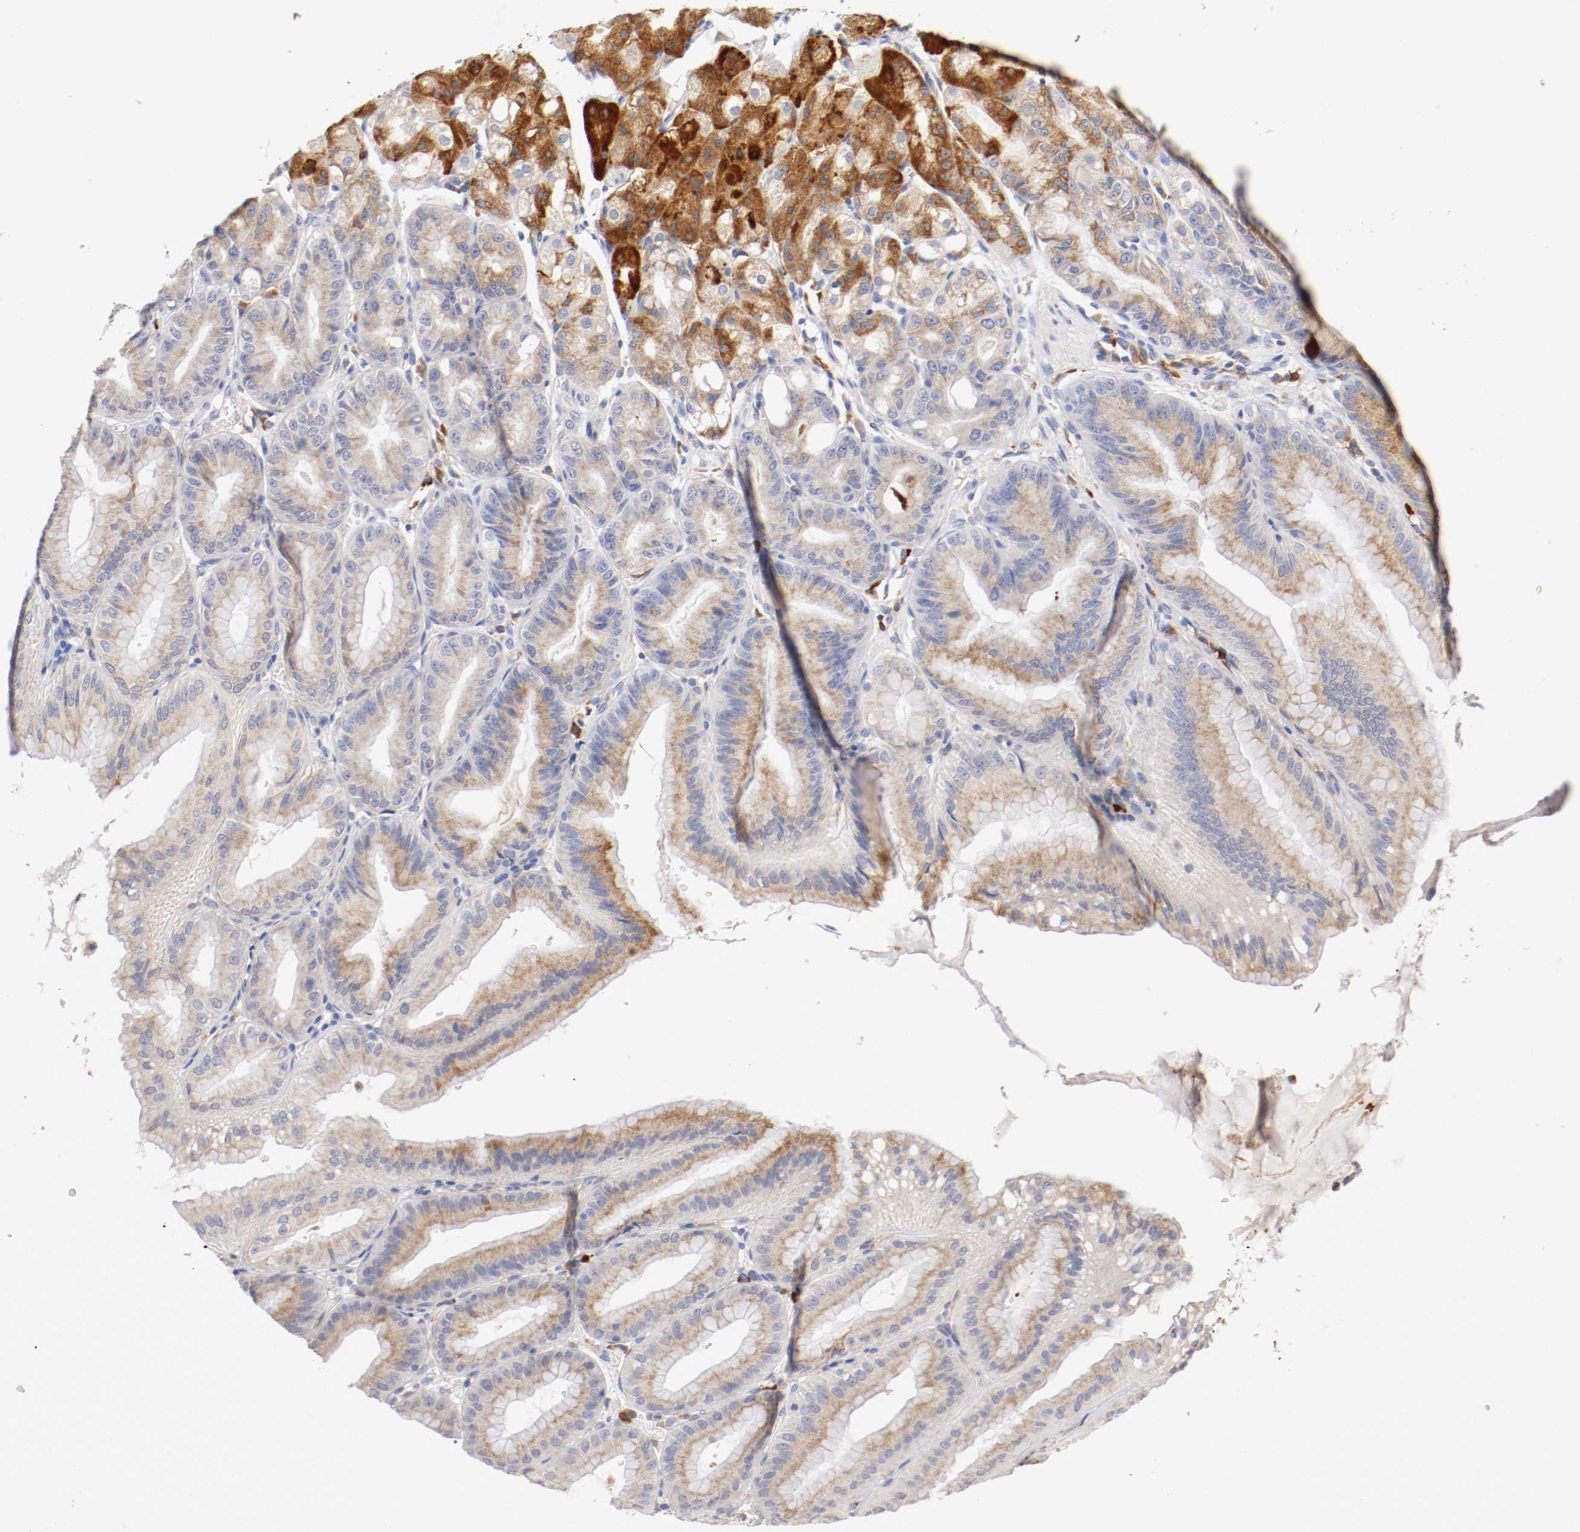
{"staining": {"intensity": "strong", "quantity": ">75%", "location": "cytoplasmic/membranous"}, "tissue": "stomach", "cell_type": "Glandular cells", "image_type": "normal", "snomed": [{"axis": "morphology", "description": "Normal tissue, NOS"}, {"axis": "topography", "description": "Stomach, lower"}], "caption": "IHC staining of normal stomach, which demonstrates high levels of strong cytoplasmic/membranous expression in approximately >75% of glandular cells indicating strong cytoplasmic/membranous protein staining. The staining was performed using DAB (3,3'-diaminobenzidine) (brown) for protein detection and nuclei were counterstained in hematoxylin (blue).", "gene": "TRAF2", "patient": {"sex": "male", "age": 71}}